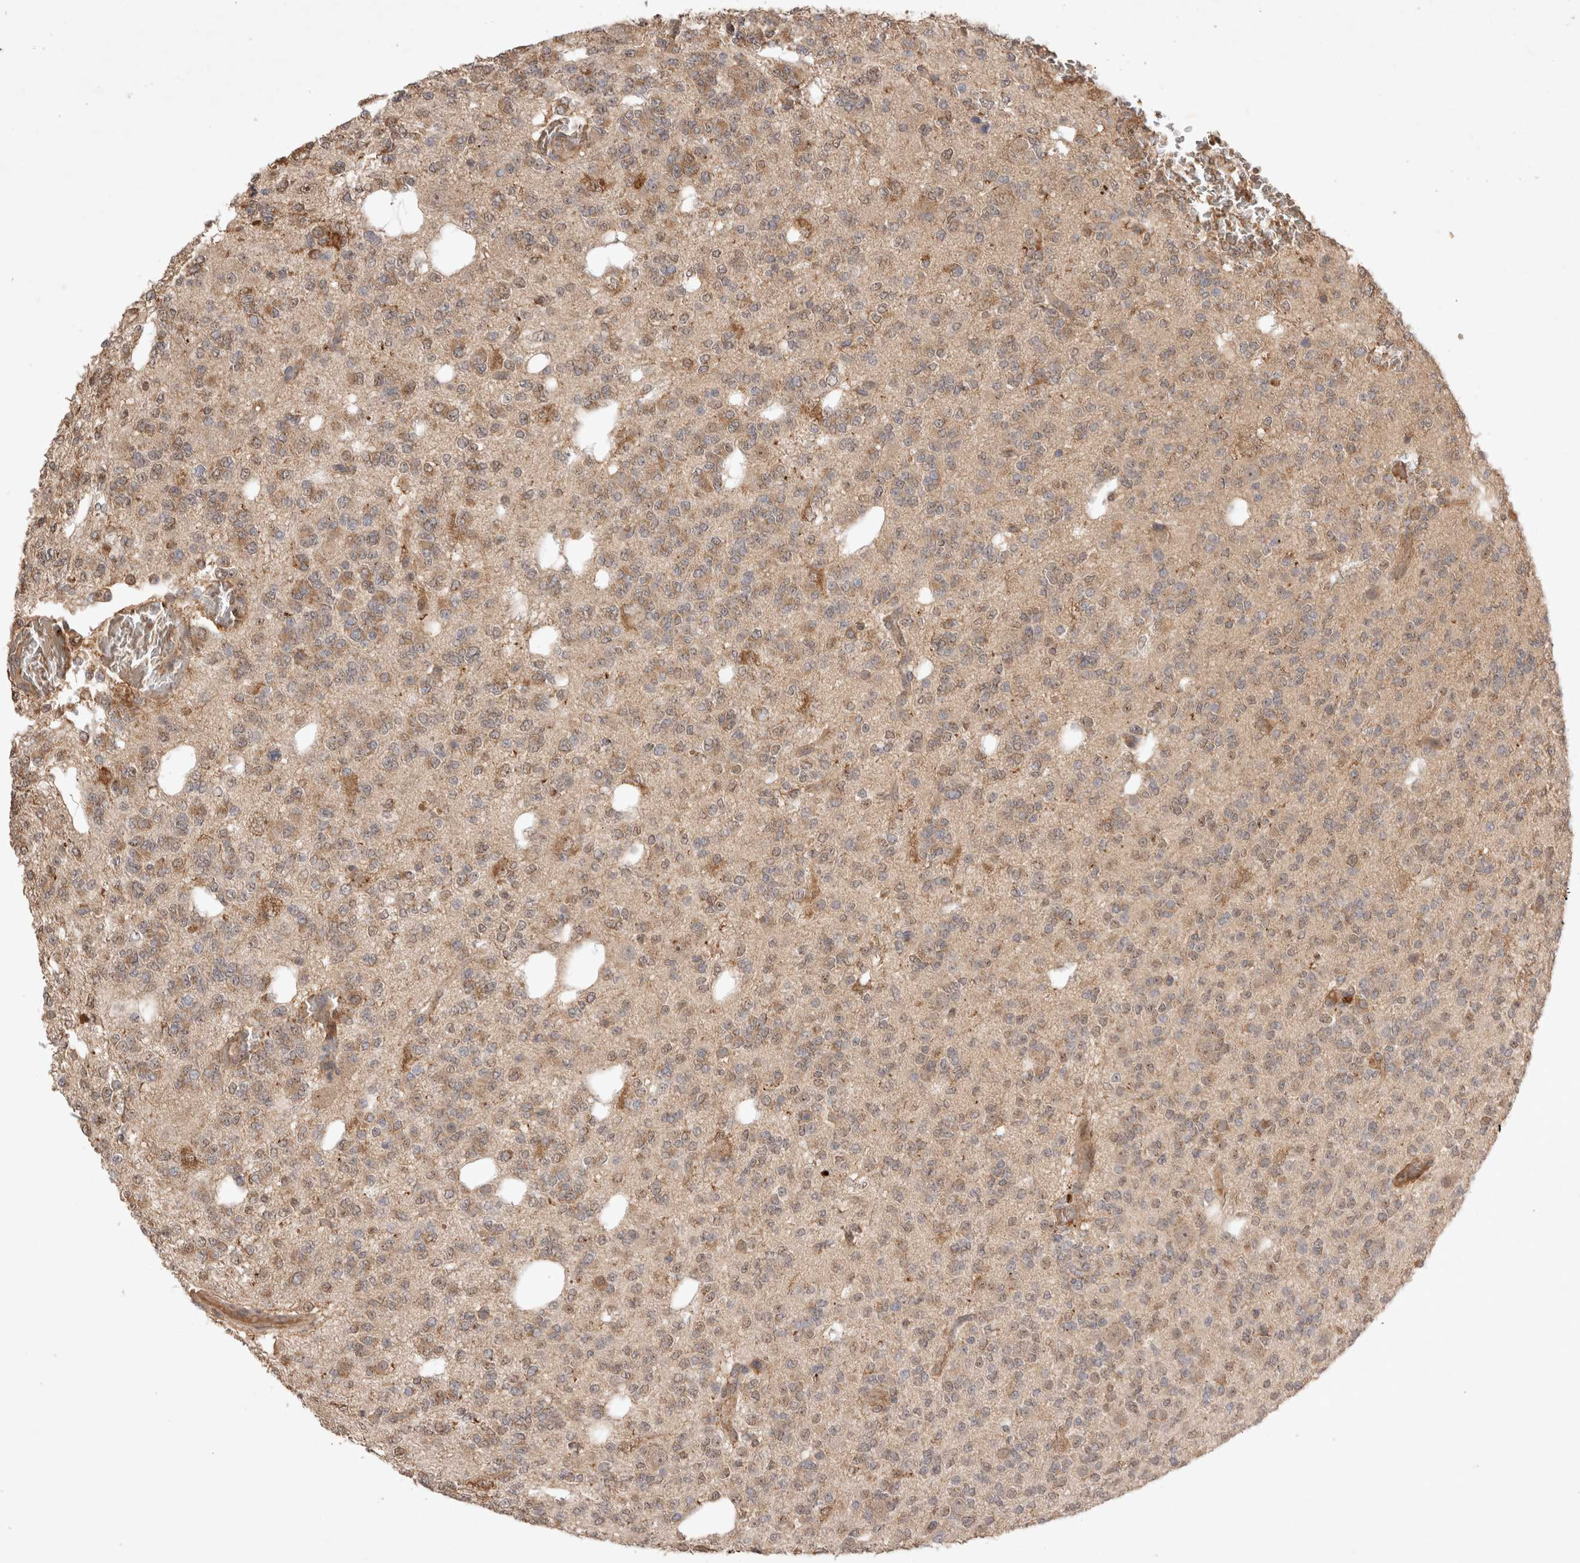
{"staining": {"intensity": "weak", "quantity": ">75%", "location": "cytoplasmic/membranous"}, "tissue": "glioma", "cell_type": "Tumor cells", "image_type": "cancer", "snomed": [{"axis": "morphology", "description": "Glioma, malignant, Low grade"}, {"axis": "topography", "description": "Brain"}], "caption": "There is low levels of weak cytoplasmic/membranous expression in tumor cells of malignant glioma (low-grade), as demonstrated by immunohistochemical staining (brown color).", "gene": "FAM221A", "patient": {"sex": "male", "age": 38}}